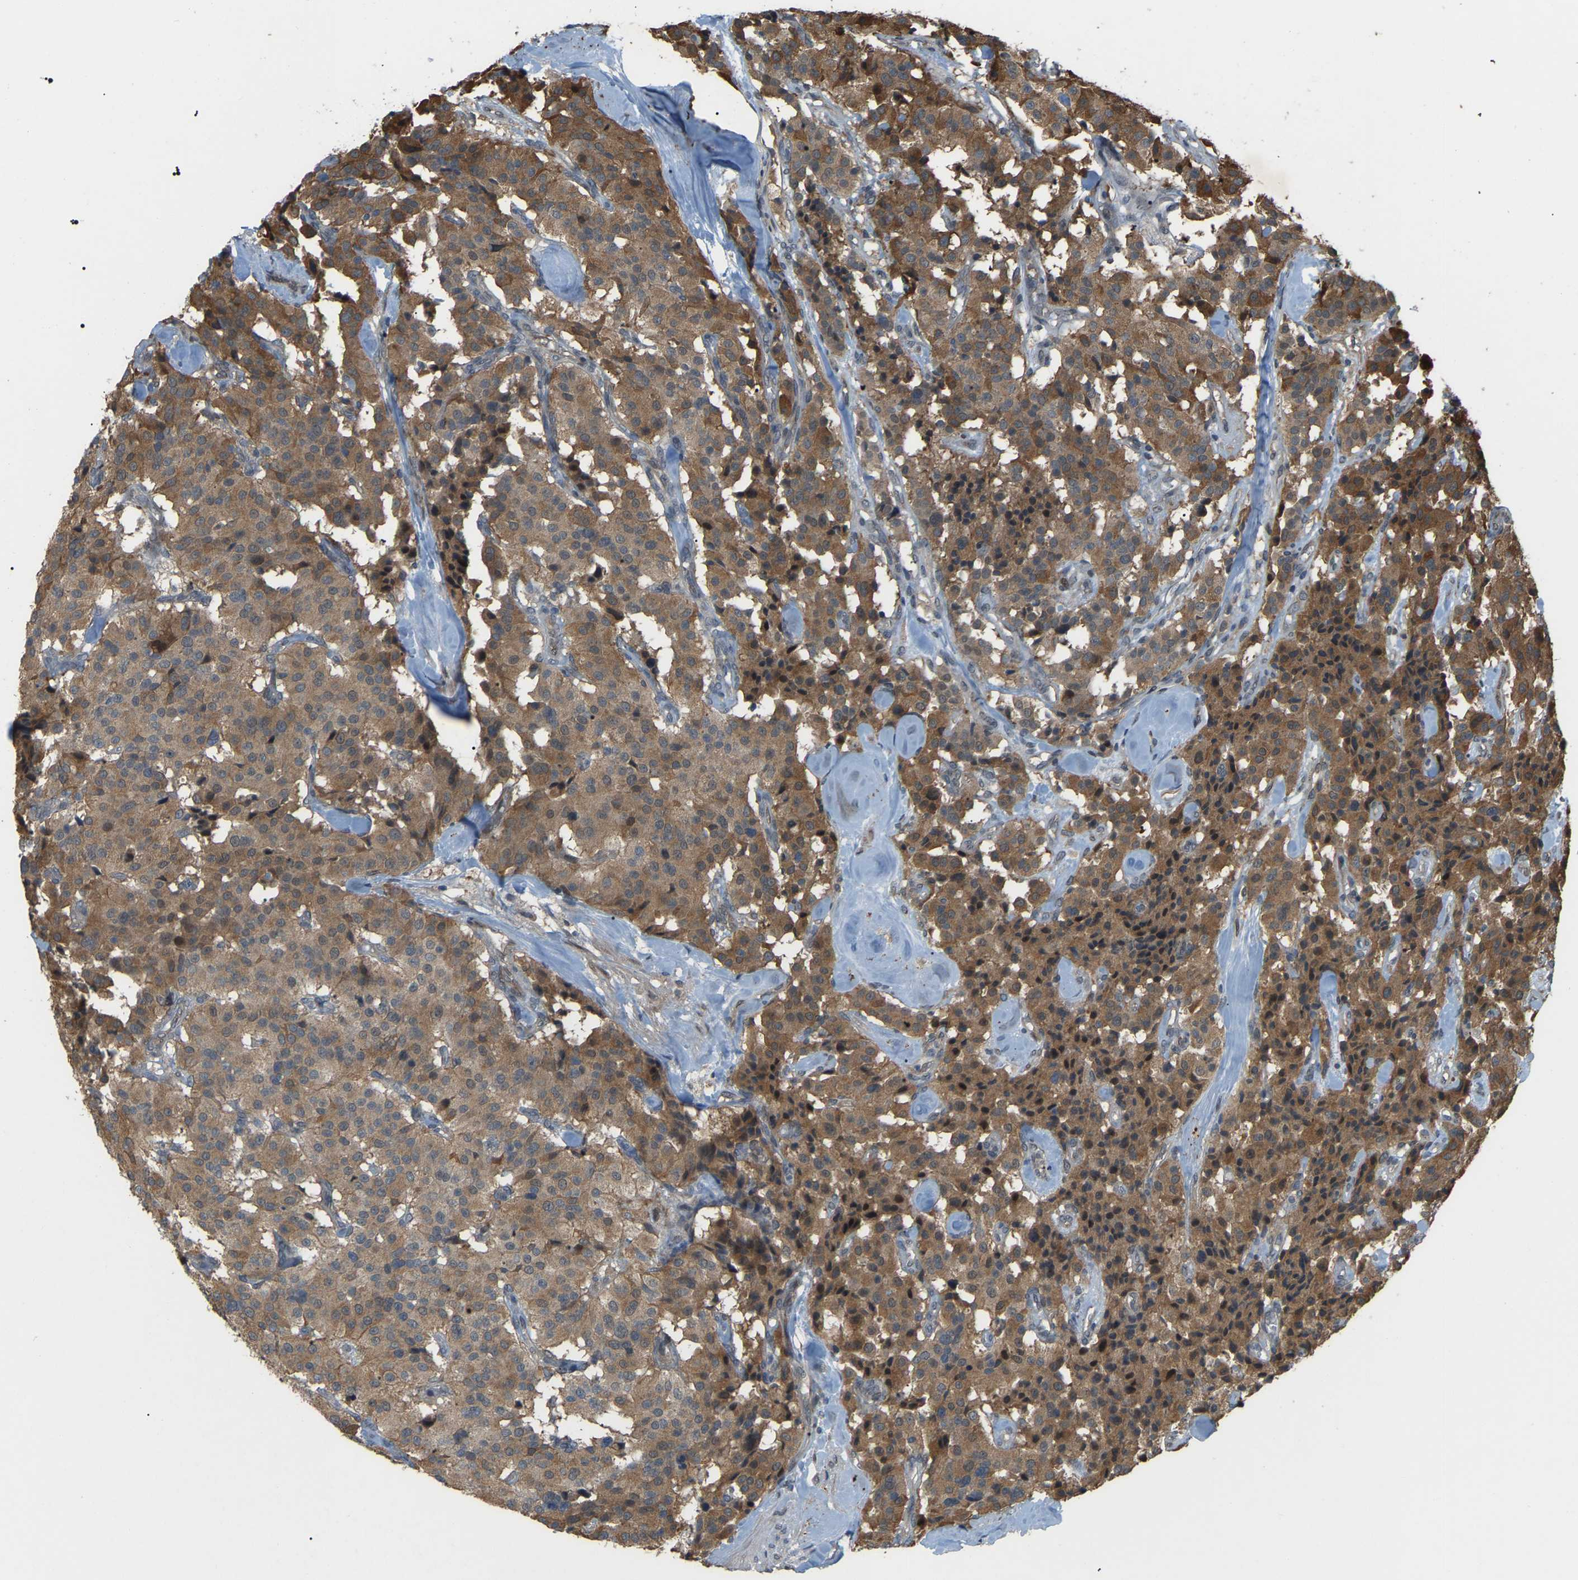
{"staining": {"intensity": "strong", "quantity": ">75%", "location": "cytoplasmic/membranous"}, "tissue": "carcinoid", "cell_type": "Tumor cells", "image_type": "cancer", "snomed": [{"axis": "morphology", "description": "Carcinoid, malignant, NOS"}, {"axis": "topography", "description": "Lung"}], "caption": "This image reveals immunohistochemistry staining of malignant carcinoid, with high strong cytoplasmic/membranous expression in about >75% of tumor cells.", "gene": "CROT", "patient": {"sex": "male", "age": 30}}